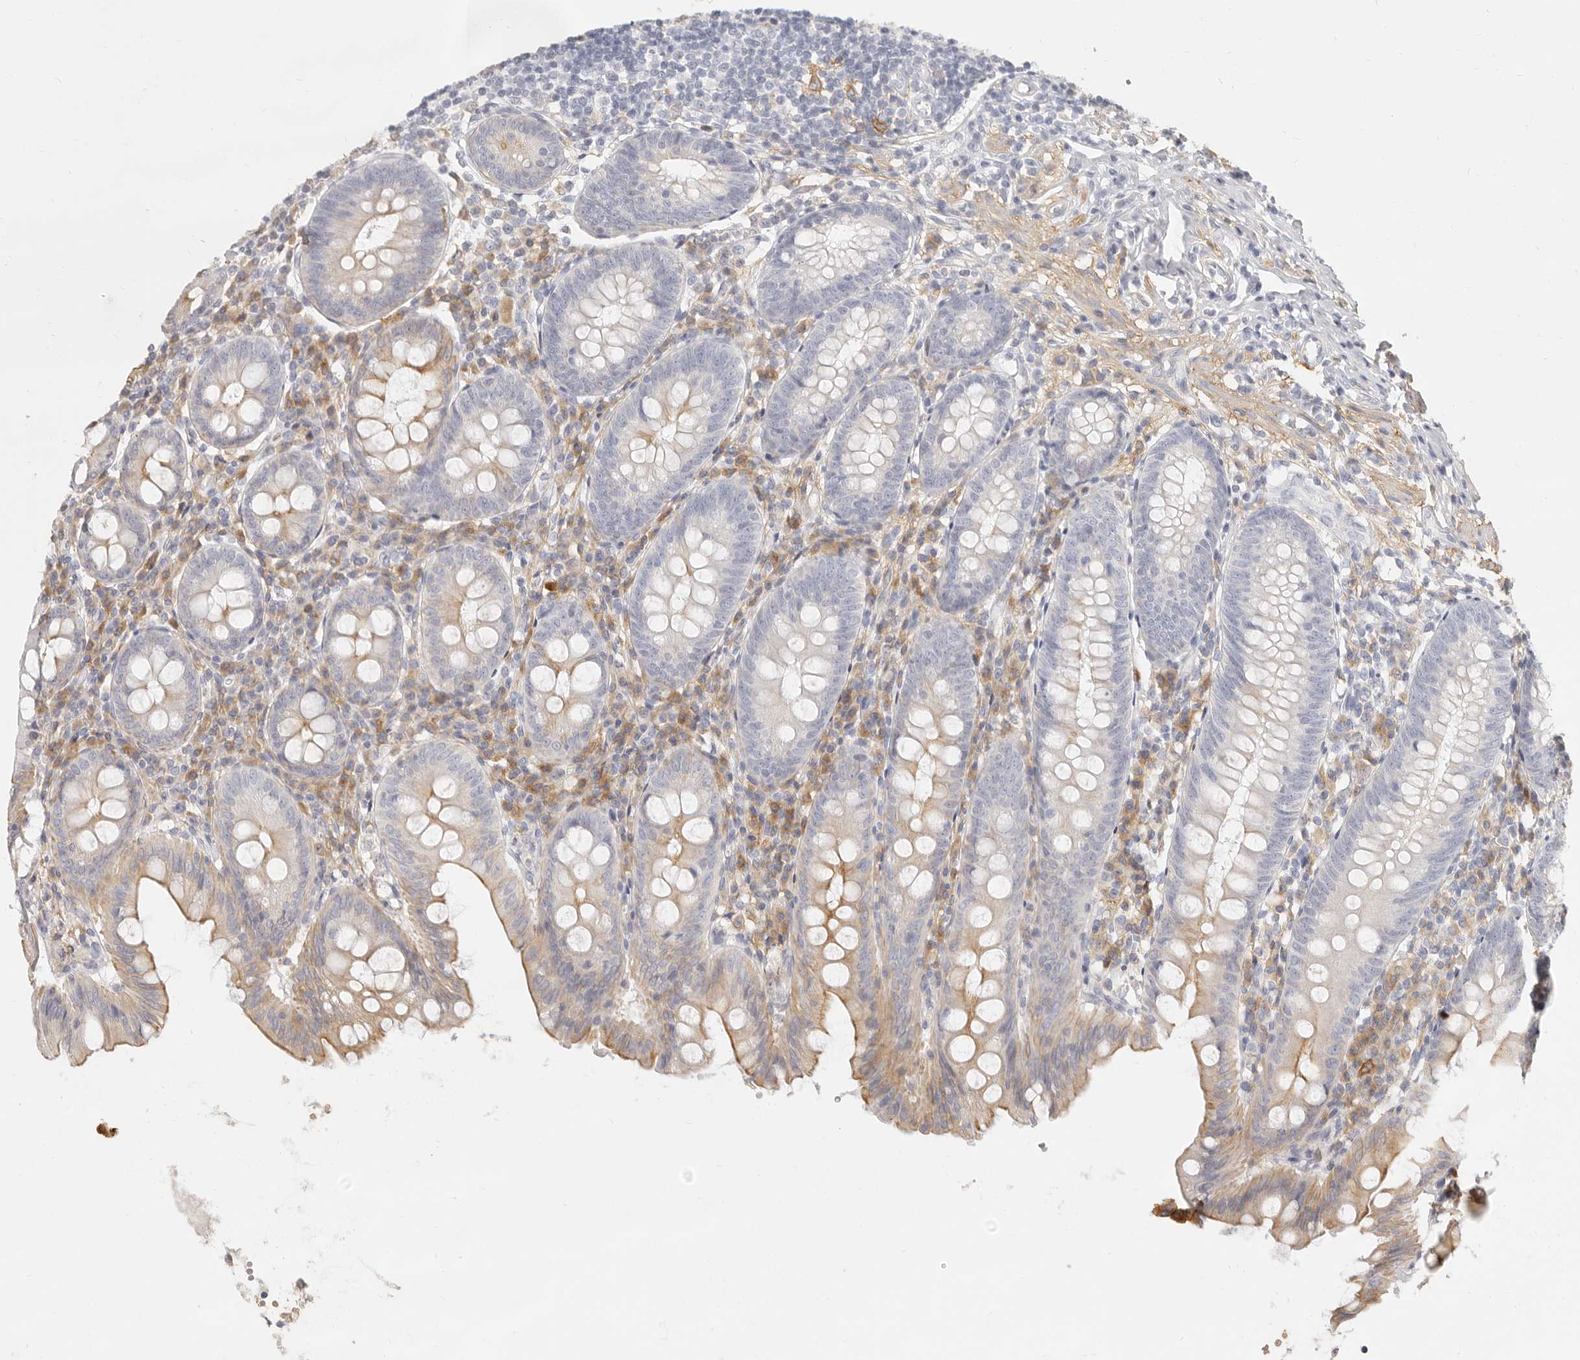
{"staining": {"intensity": "strong", "quantity": "<25%", "location": "cytoplasmic/membranous"}, "tissue": "appendix", "cell_type": "Glandular cells", "image_type": "normal", "snomed": [{"axis": "morphology", "description": "Normal tissue, NOS"}, {"axis": "topography", "description": "Appendix"}], "caption": "Strong cytoplasmic/membranous expression for a protein is present in about <25% of glandular cells of normal appendix using immunohistochemistry.", "gene": "NIBAN1", "patient": {"sex": "female", "age": 54}}